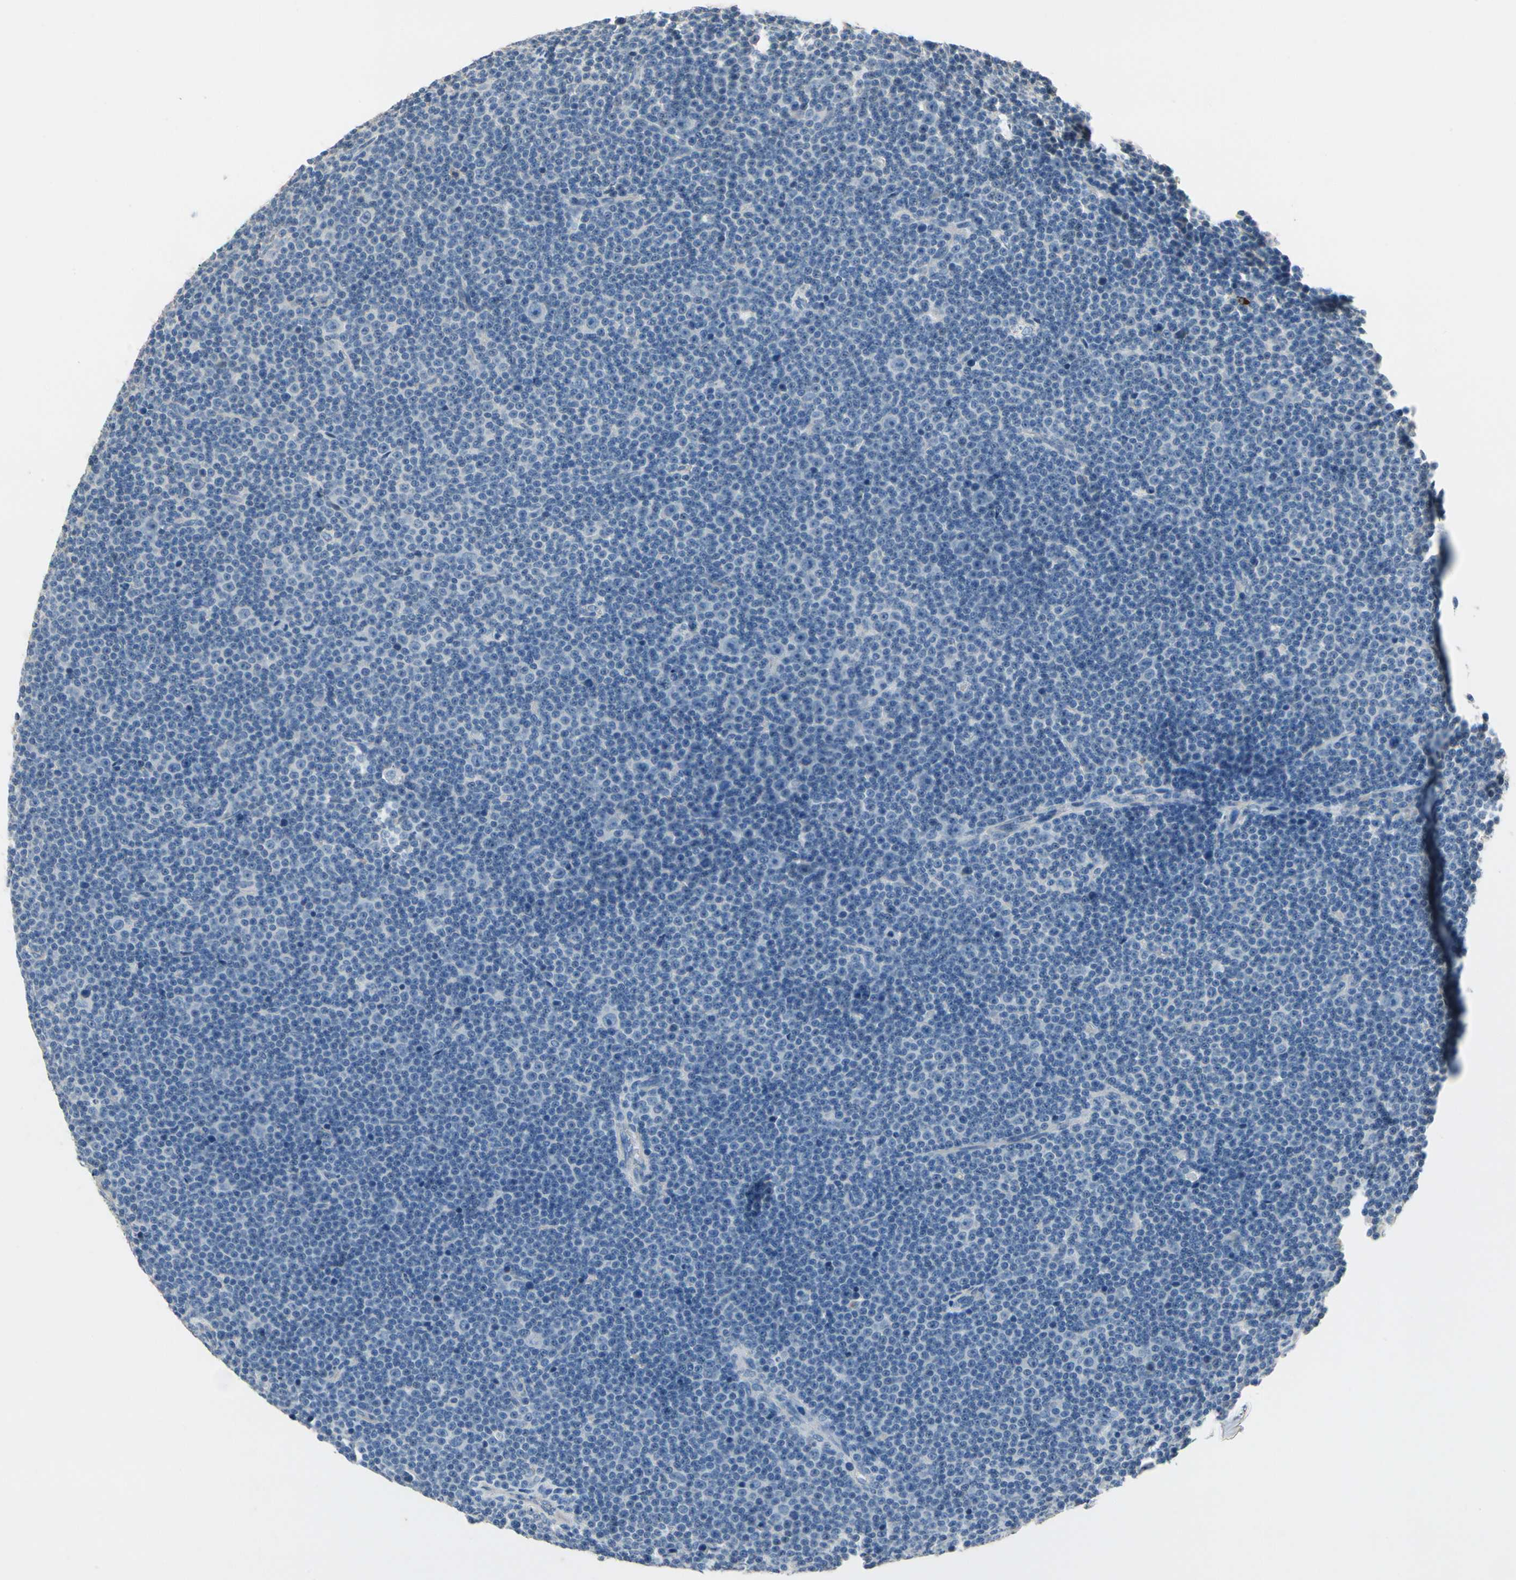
{"staining": {"intensity": "negative", "quantity": "none", "location": "none"}, "tissue": "lymphoma", "cell_type": "Tumor cells", "image_type": "cancer", "snomed": [{"axis": "morphology", "description": "Malignant lymphoma, non-Hodgkin's type, Low grade"}, {"axis": "topography", "description": "Lymph node"}], "caption": "This is an IHC photomicrograph of lymphoma. There is no positivity in tumor cells.", "gene": "CPA3", "patient": {"sex": "female", "age": 67}}